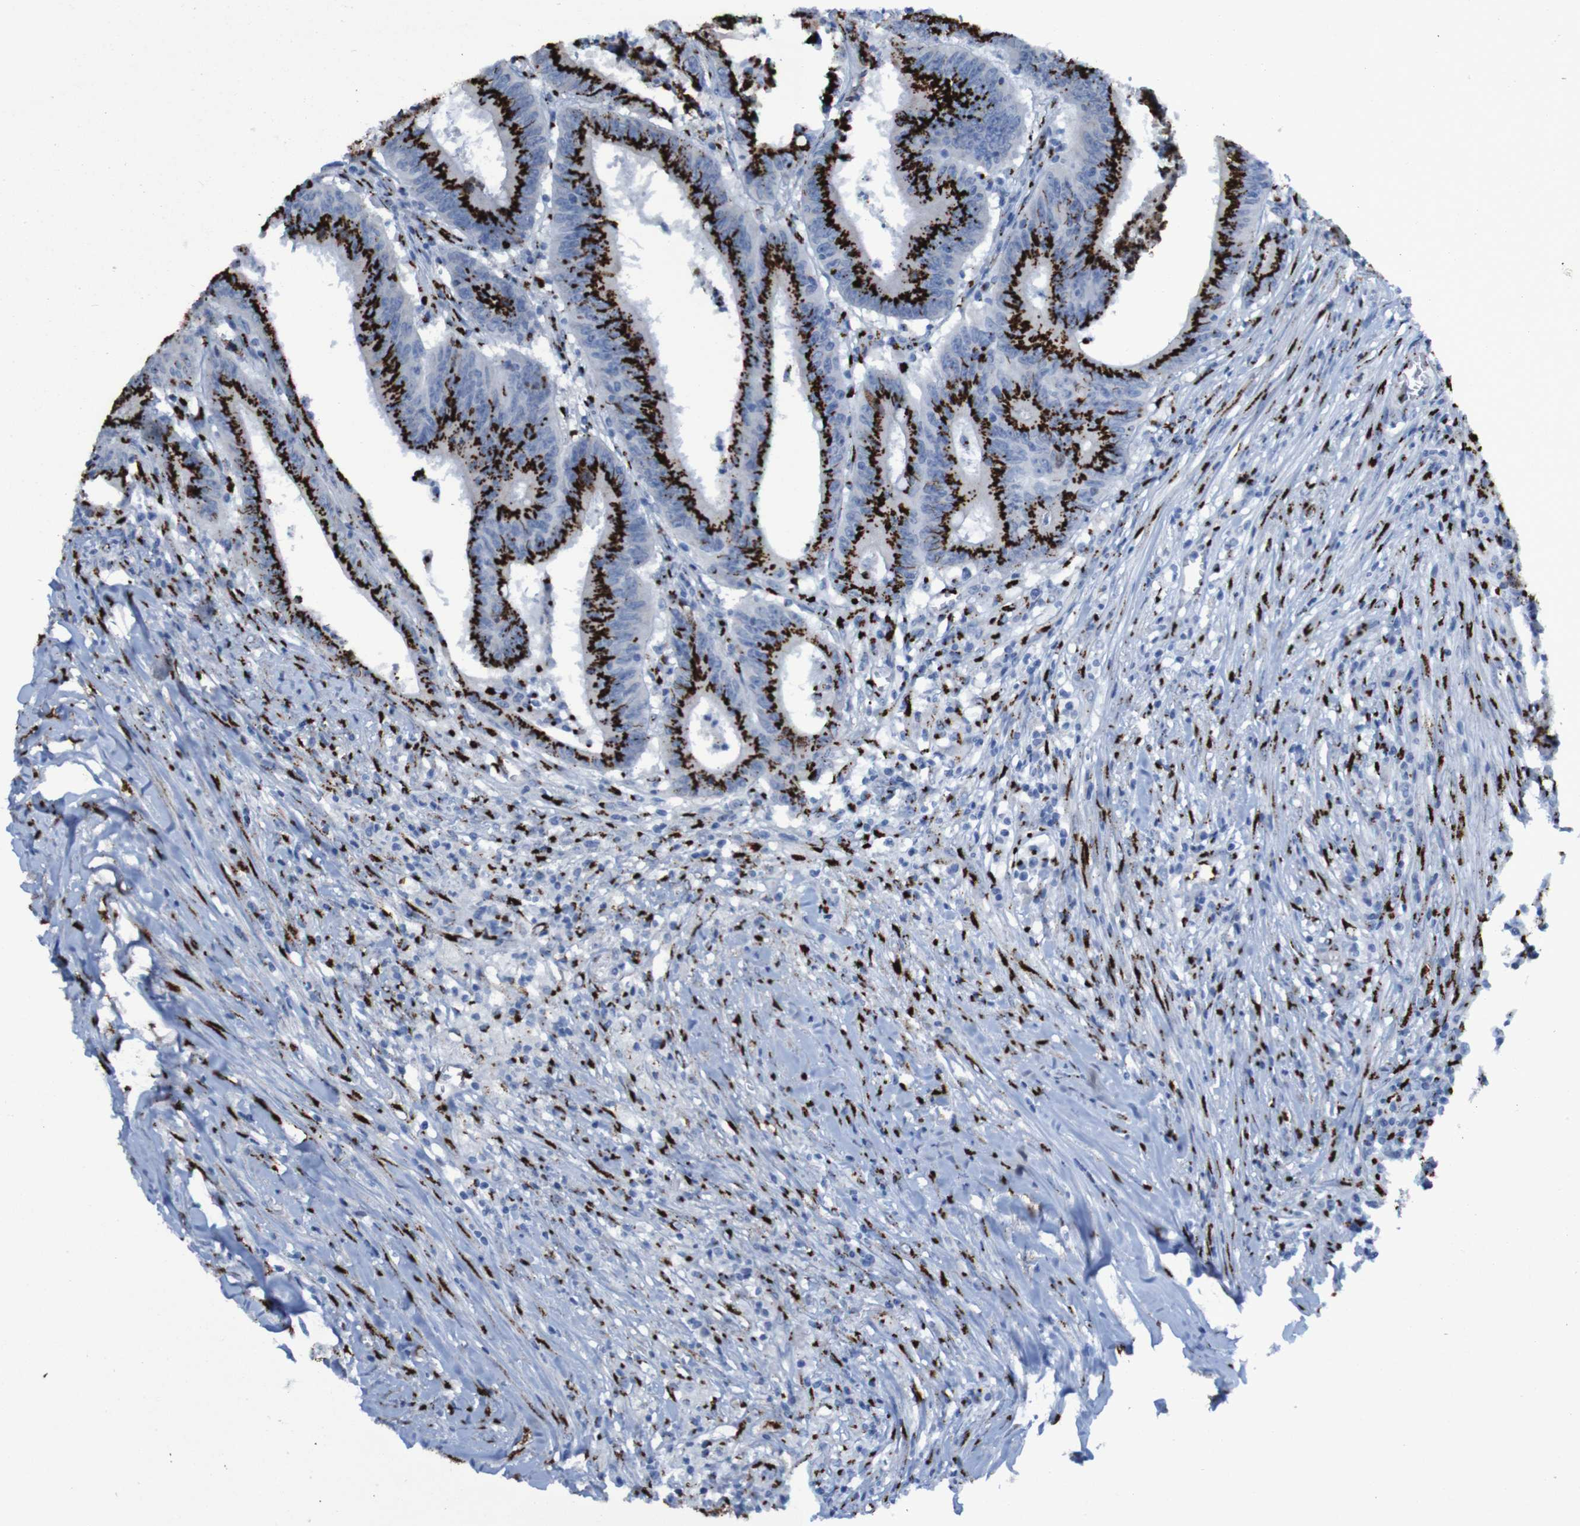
{"staining": {"intensity": "strong", "quantity": ">75%", "location": "cytoplasmic/membranous"}, "tissue": "colorectal cancer", "cell_type": "Tumor cells", "image_type": "cancer", "snomed": [{"axis": "morphology", "description": "Adenocarcinoma, NOS"}, {"axis": "topography", "description": "Colon"}], "caption": "Immunohistochemical staining of colorectal cancer (adenocarcinoma) exhibits high levels of strong cytoplasmic/membranous staining in about >75% of tumor cells. The protein of interest is stained brown, and the nuclei are stained in blue (DAB (3,3'-diaminobenzidine) IHC with brightfield microscopy, high magnification).", "gene": "GOLM1", "patient": {"sex": "male", "age": 45}}